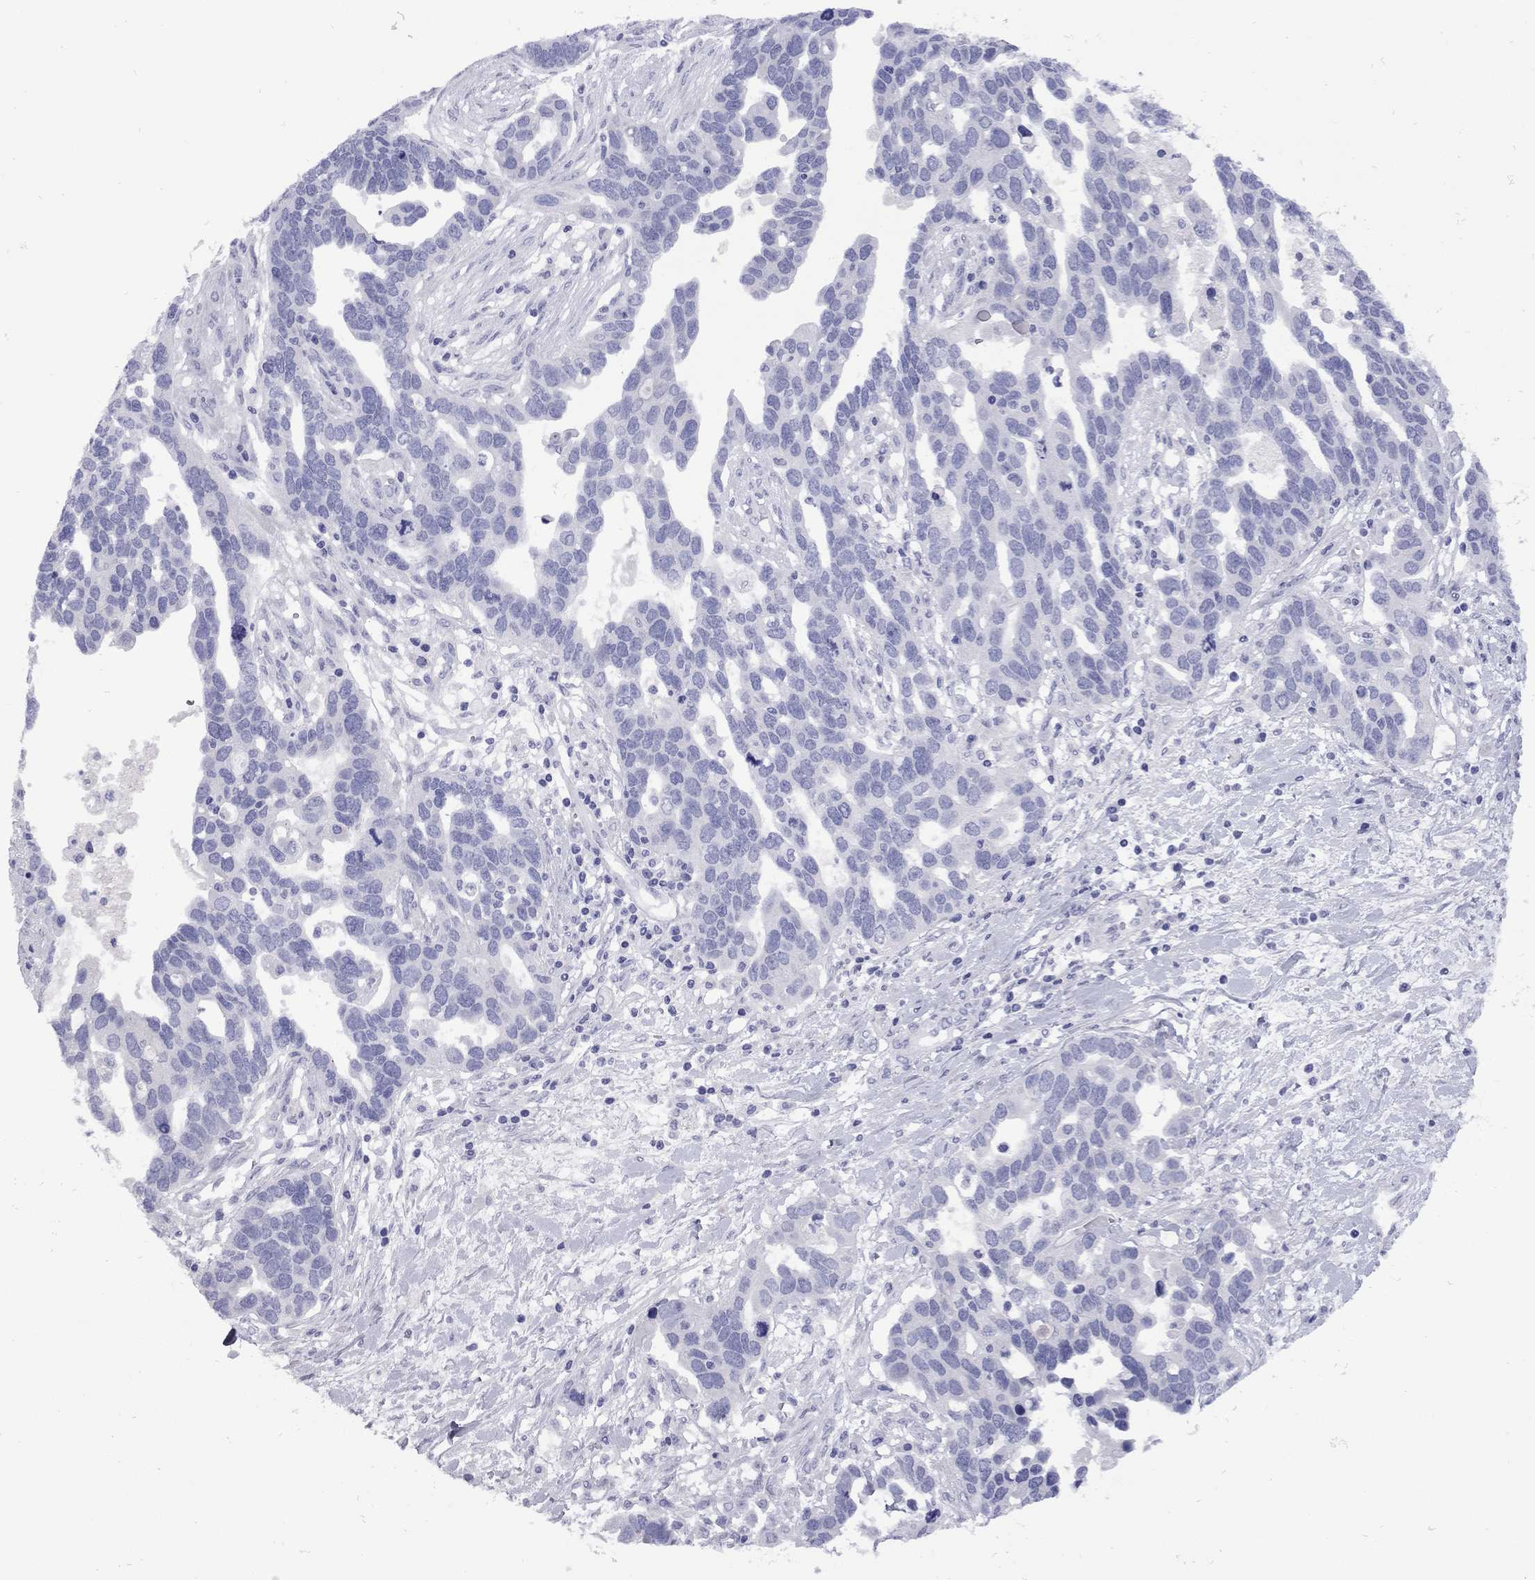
{"staining": {"intensity": "negative", "quantity": "none", "location": "none"}, "tissue": "ovarian cancer", "cell_type": "Tumor cells", "image_type": "cancer", "snomed": [{"axis": "morphology", "description": "Cystadenocarcinoma, serous, NOS"}, {"axis": "topography", "description": "Ovary"}], "caption": "Micrograph shows no protein positivity in tumor cells of ovarian serous cystadenocarcinoma tissue. (Brightfield microscopy of DAB (3,3'-diaminobenzidine) immunohistochemistry at high magnification).", "gene": "EPPIN", "patient": {"sex": "female", "age": 54}}